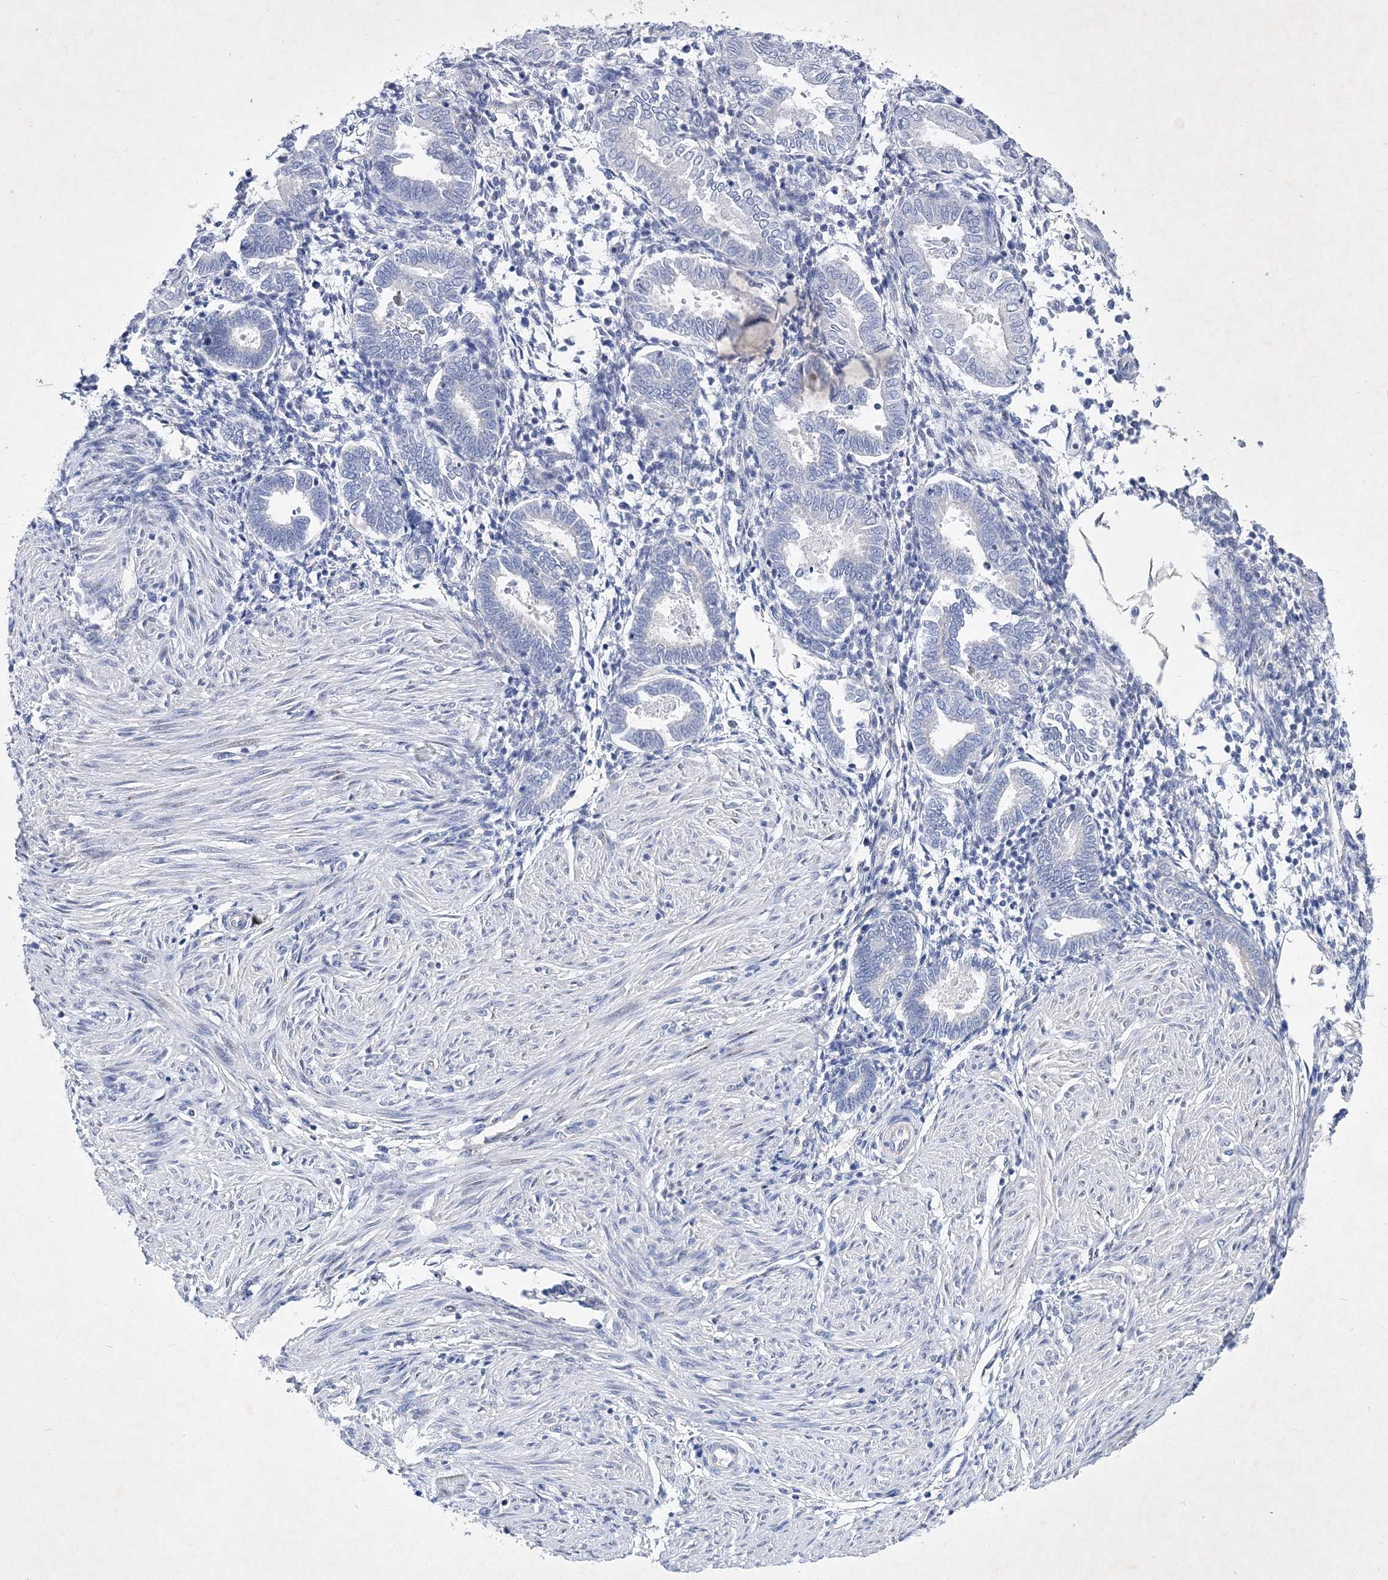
{"staining": {"intensity": "negative", "quantity": "none", "location": "none"}, "tissue": "endometrium", "cell_type": "Cells in endometrial stroma", "image_type": "normal", "snomed": [{"axis": "morphology", "description": "Normal tissue, NOS"}, {"axis": "topography", "description": "Endometrium"}], "caption": "Immunohistochemistry histopathology image of unremarkable endometrium: human endometrium stained with DAB (3,3'-diaminobenzidine) exhibits no significant protein positivity in cells in endometrial stroma.", "gene": "GPN1", "patient": {"sex": "female", "age": 53}}